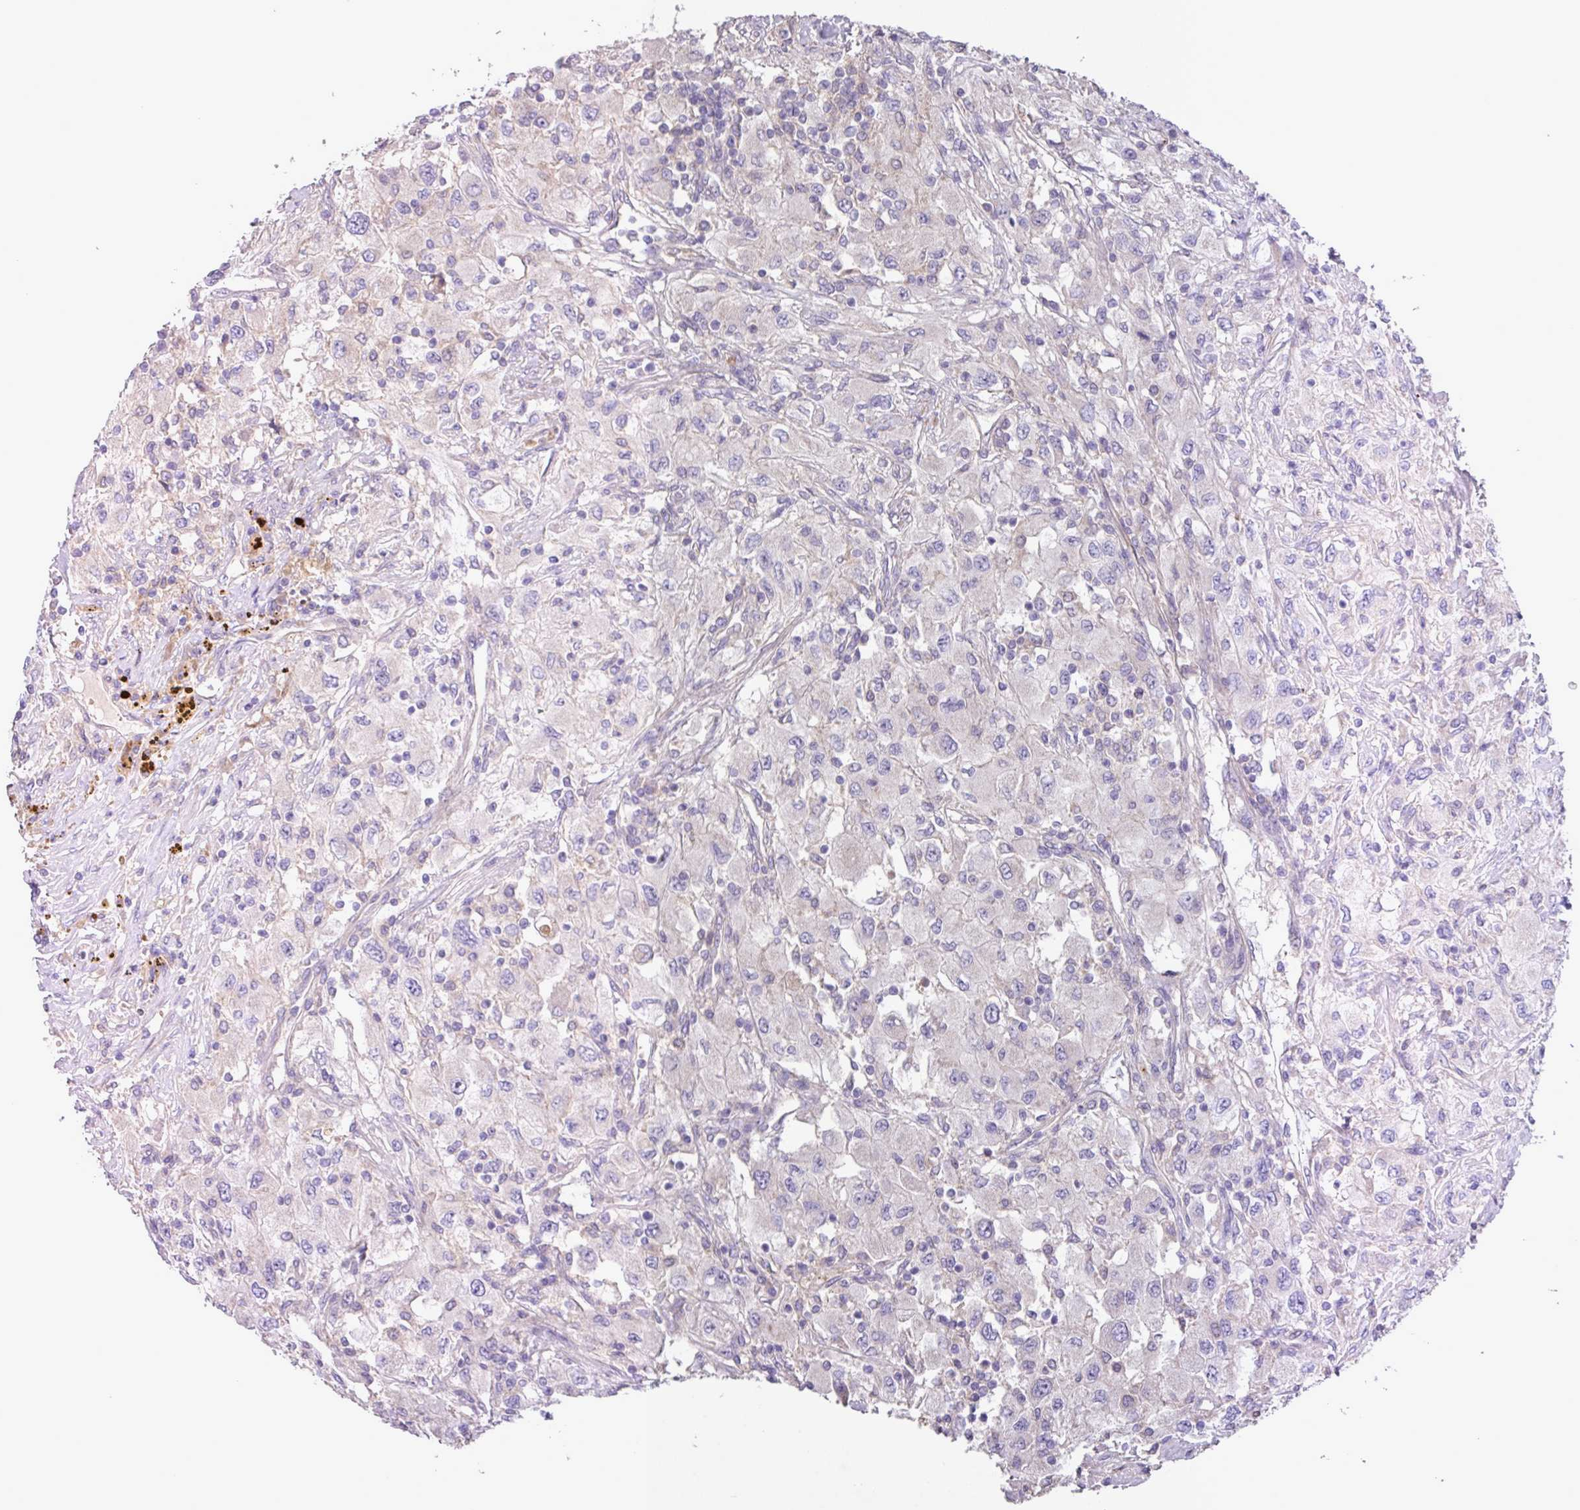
{"staining": {"intensity": "negative", "quantity": "none", "location": "none"}, "tissue": "renal cancer", "cell_type": "Tumor cells", "image_type": "cancer", "snomed": [{"axis": "morphology", "description": "Adenocarcinoma, NOS"}, {"axis": "topography", "description": "Kidney"}], "caption": "The immunohistochemistry (IHC) histopathology image has no significant expression in tumor cells of renal cancer (adenocarcinoma) tissue.", "gene": "IQCJ", "patient": {"sex": "female", "age": 67}}